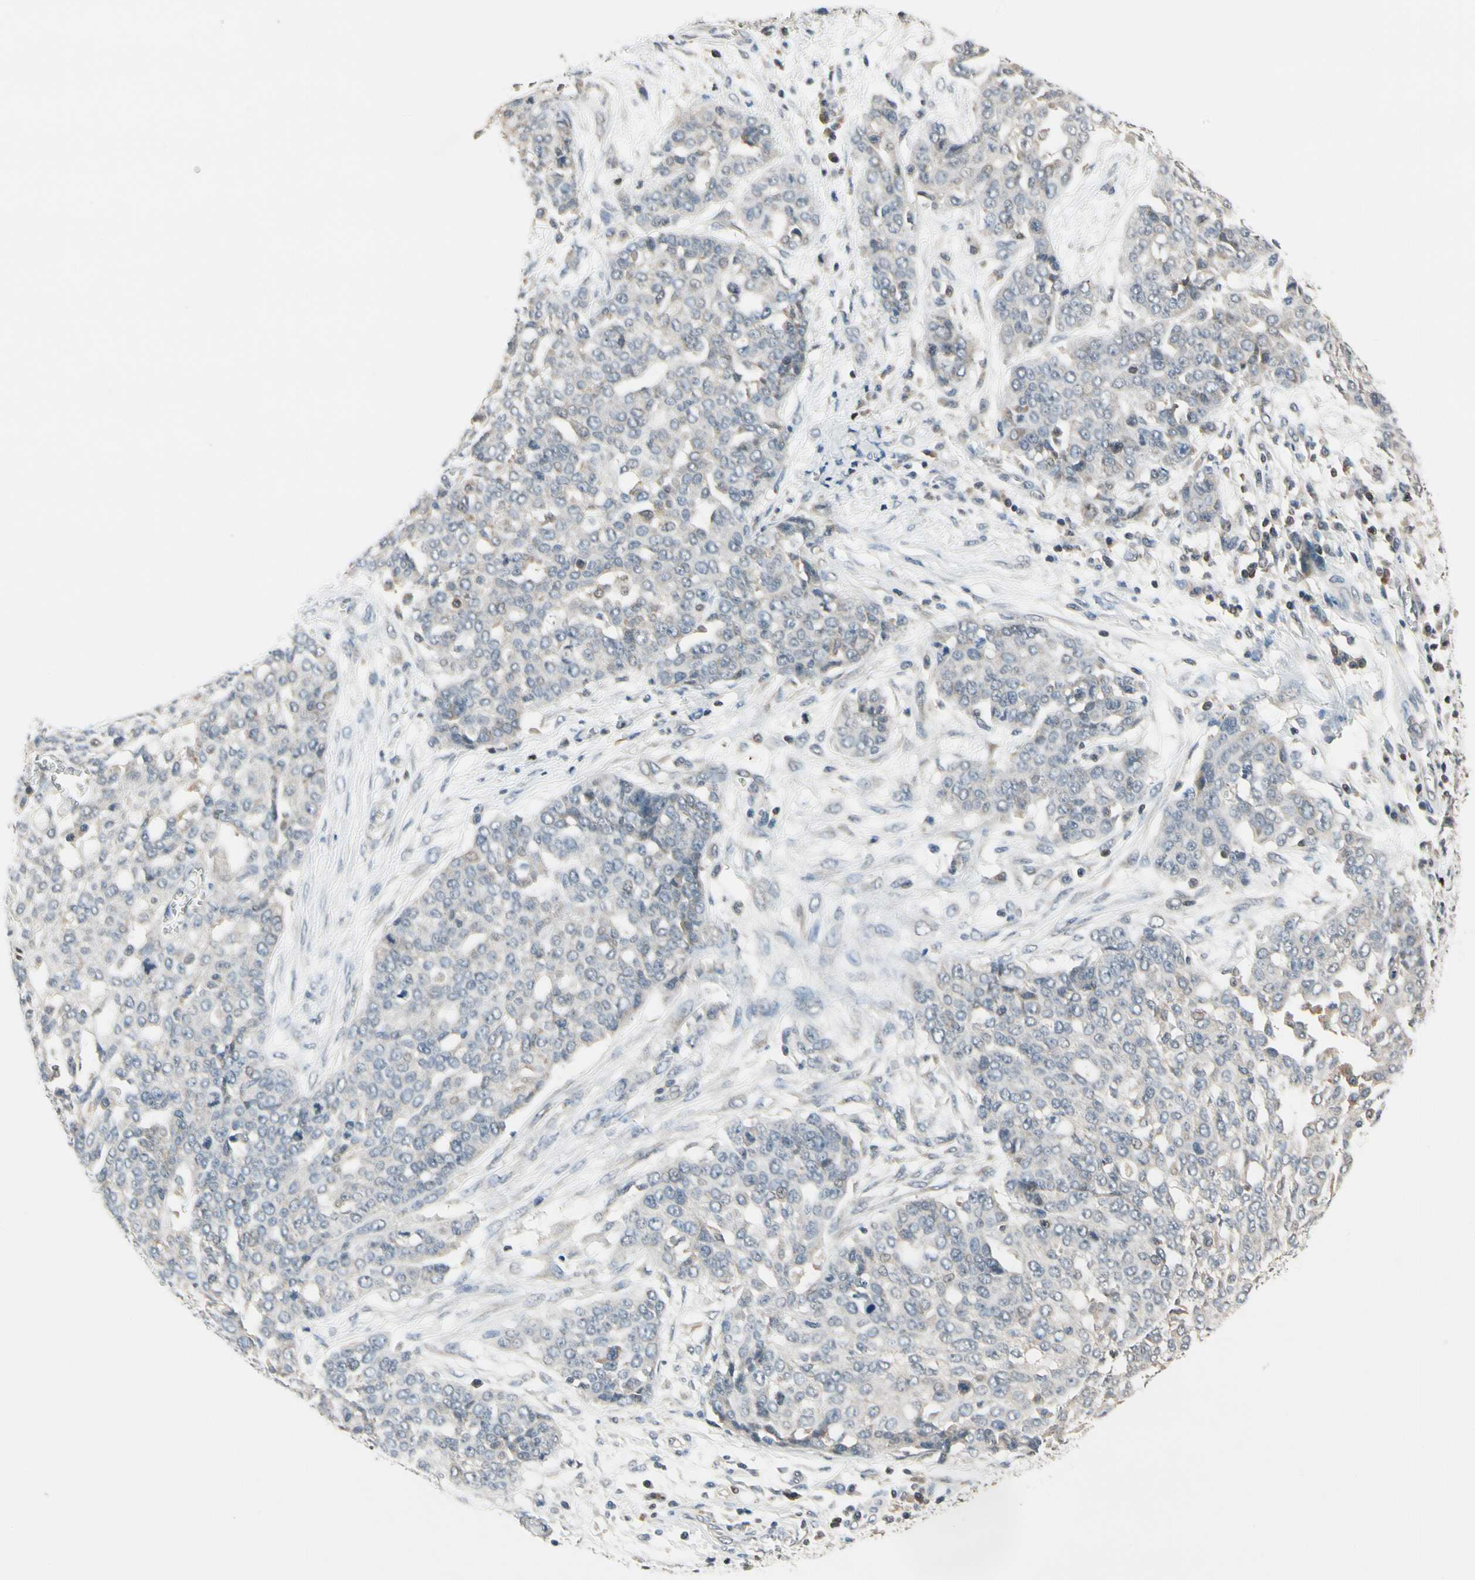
{"staining": {"intensity": "negative", "quantity": "none", "location": "none"}, "tissue": "ovarian cancer", "cell_type": "Tumor cells", "image_type": "cancer", "snomed": [{"axis": "morphology", "description": "Cystadenocarcinoma, serous, NOS"}, {"axis": "topography", "description": "Soft tissue"}, {"axis": "topography", "description": "Ovary"}], "caption": "Tumor cells are negative for protein expression in human serous cystadenocarcinoma (ovarian).", "gene": "NFATC2", "patient": {"sex": "female", "age": 57}}